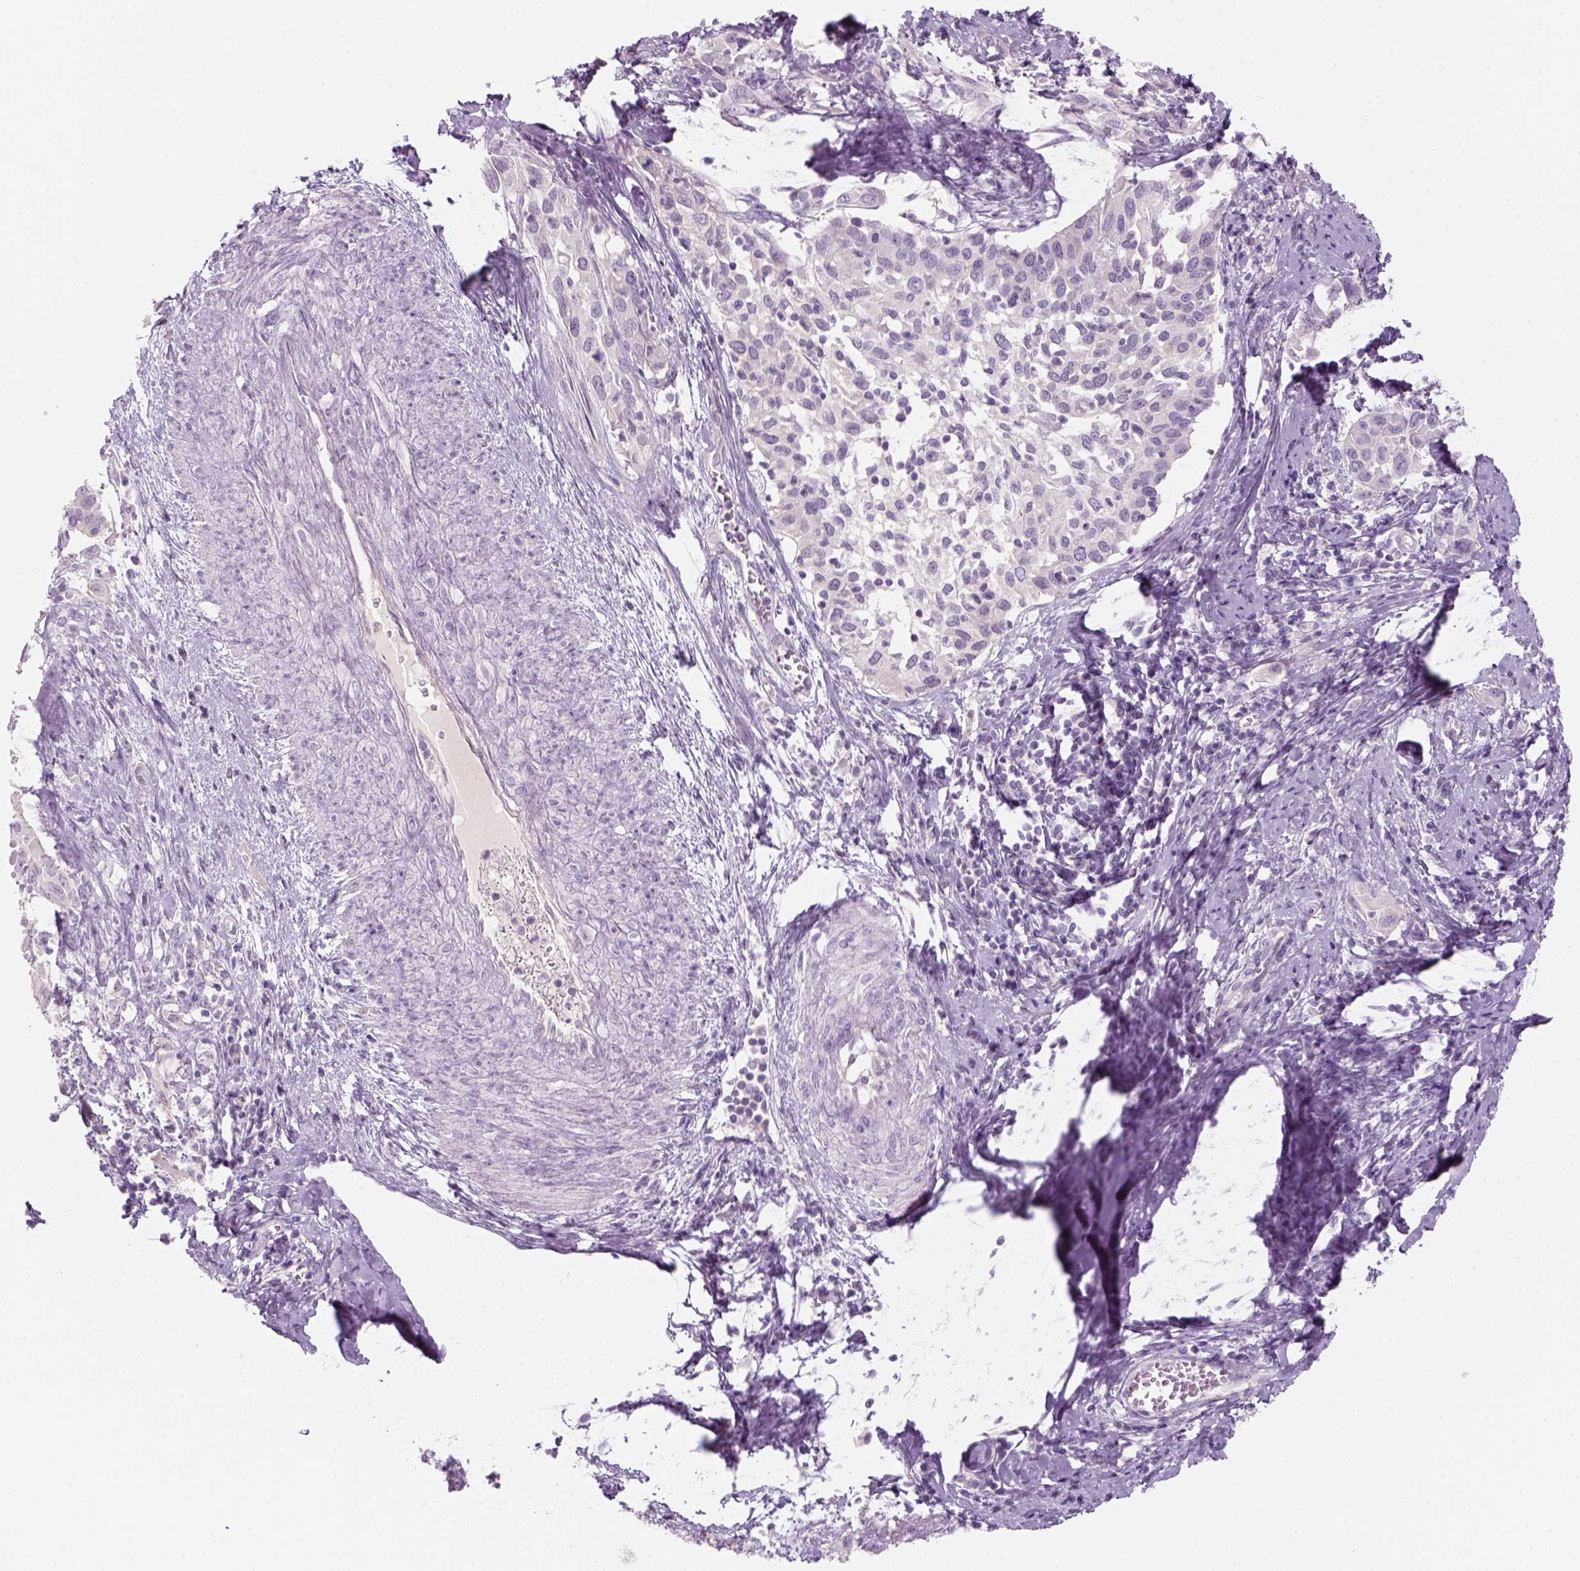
{"staining": {"intensity": "negative", "quantity": "none", "location": "none"}, "tissue": "cervical cancer", "cell_type": "Tumor cells", "image_type": "cancer", "snomed": [{"axis": "morphology", "description": "Squamous cell carcinoma, NOS"}, {"axis": "topography", "description": "Cervix"}], "caption": "An IHC micrograph of cervical squamous cell carcinoma is shown. There is no staining in tumor cells of cervical squamous cell carcinoma.", "gene": "KRT25", "patient": {"sex": "female", "age": 51}}